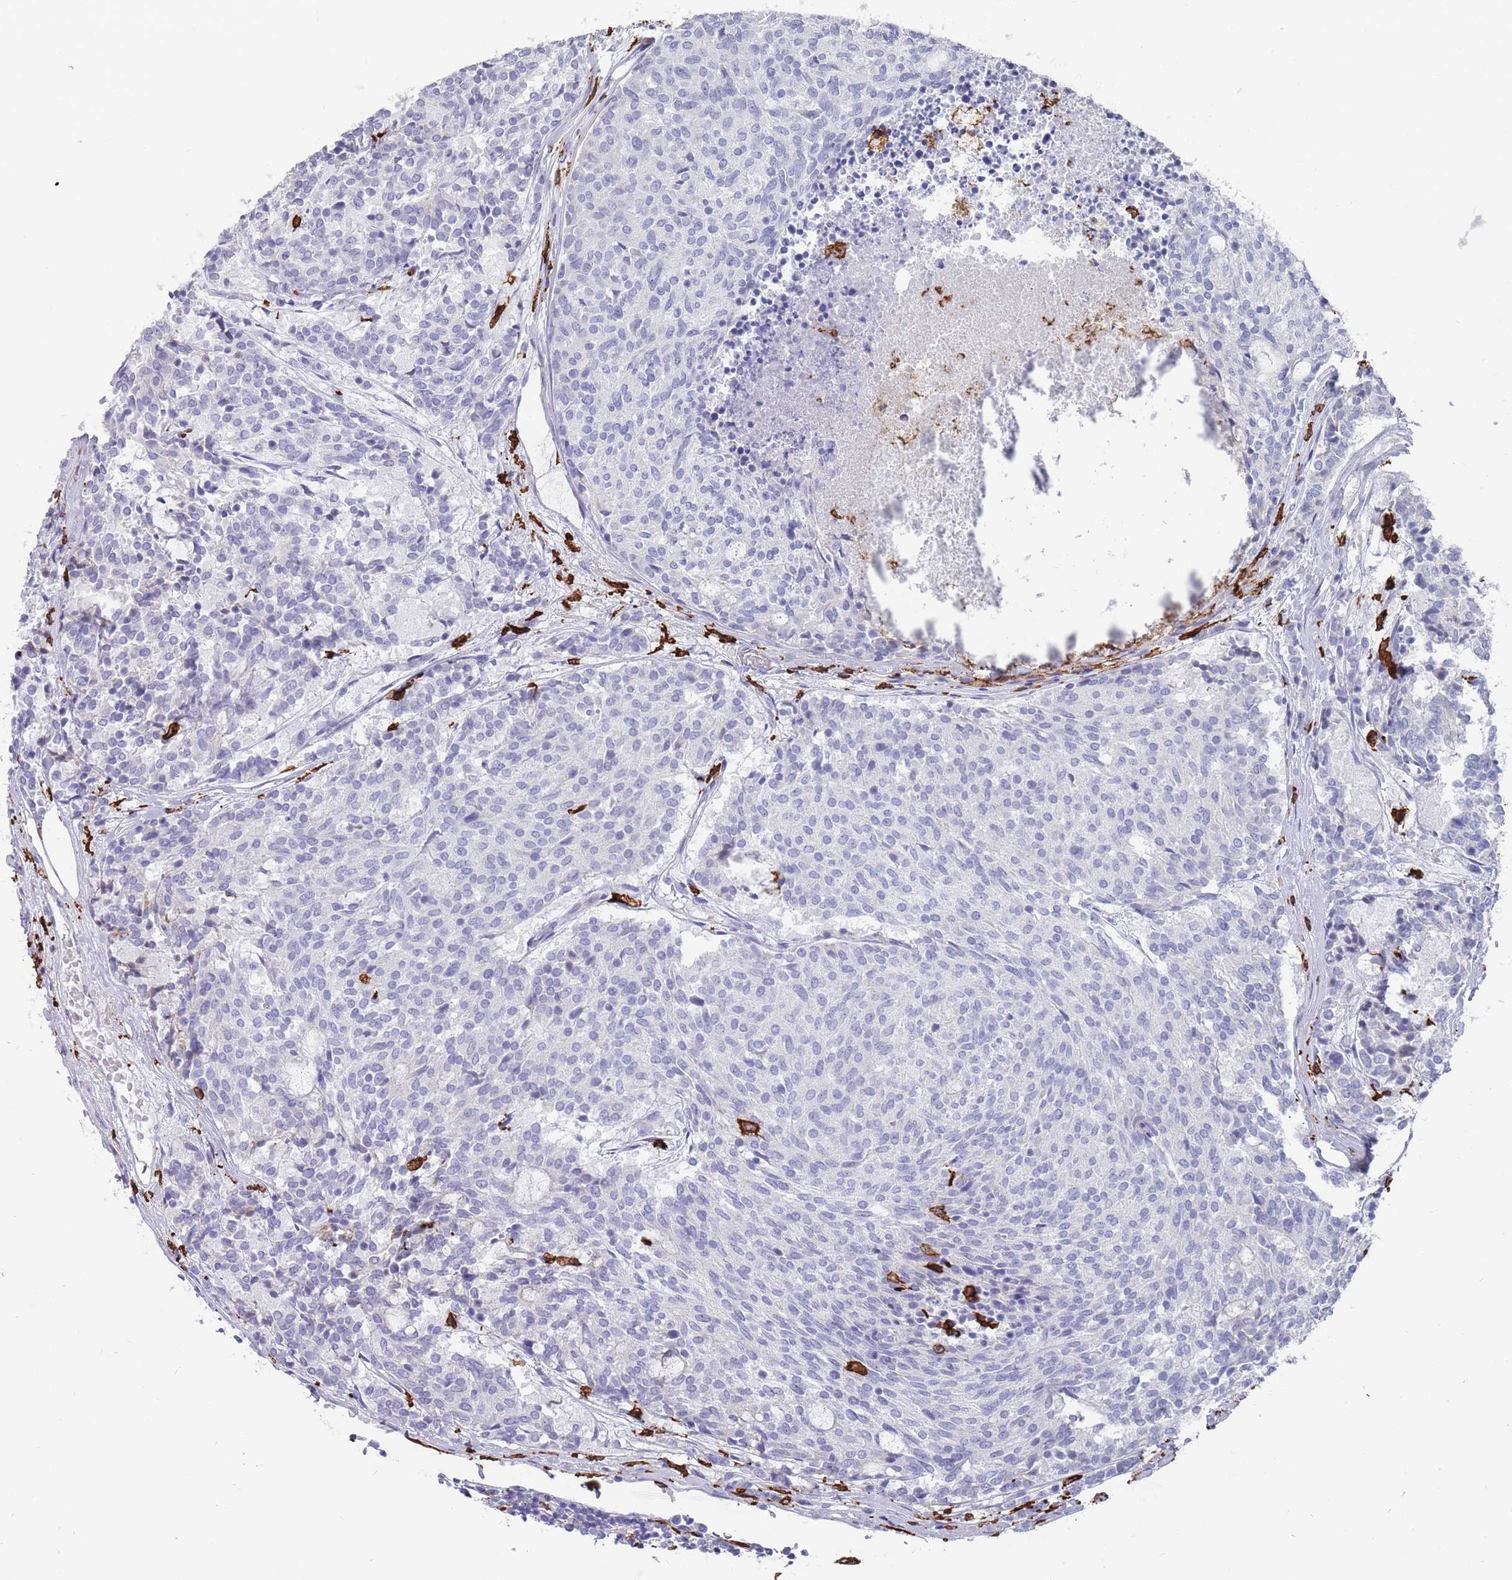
{"staining": {"intensity": "negative", "quantity": "none", "location": "none"}, "tissue": "carcinoid", "cell_type": "Tumor cells", "image_type": "cancer", "snomed": [{"axis": "morphology", "description": "Carcinoid, malignant, NOS"}, {"axis": "topography", "description": "Pancreas"}], "caption": "There is no significant positivity in tumor cells of carcinoid.", "gene": "AIF1", "patient": {"sex": "female", "age": 54}}